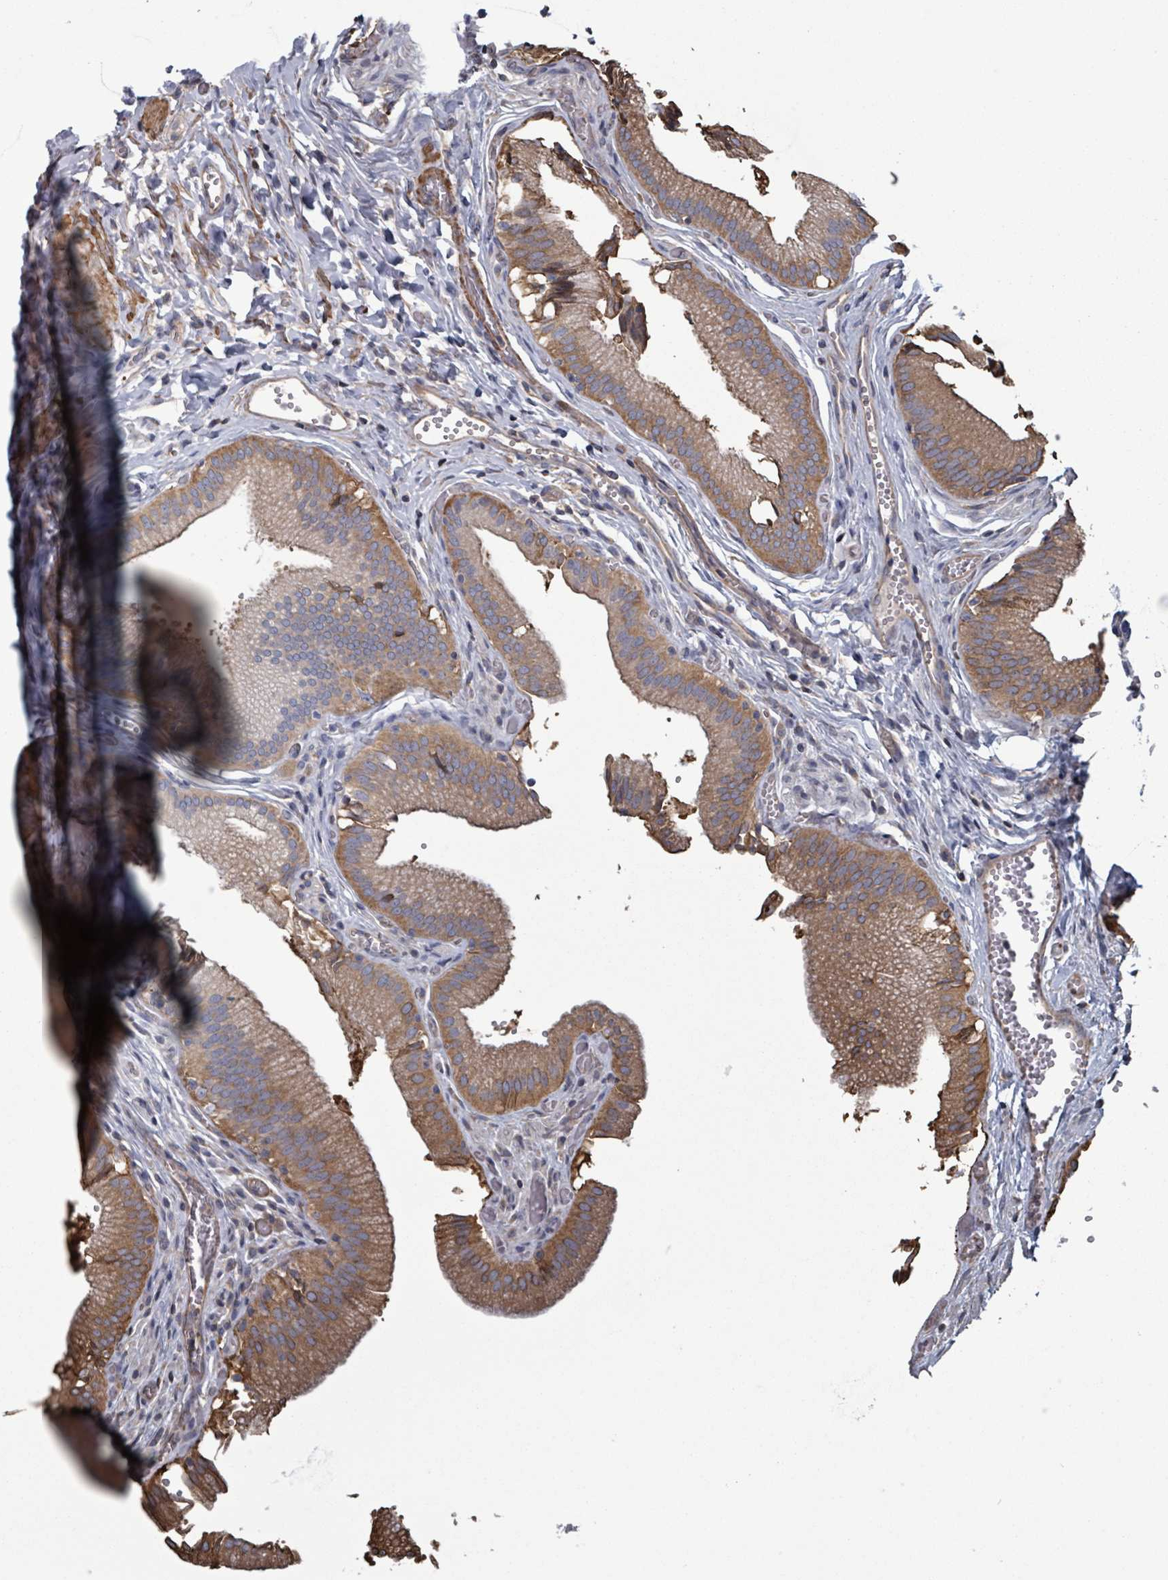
{"staining": {"intensity": "moderate", "quantity": ">75%", "location": "cytoplasmic/membranous"}, "tissue": "gallbladder", "cell_type": "Glandular cells", "image_type": "normal", "snomed": [{"axis": "morphology", "description": "Normal tissue, NOS"}, {"axis": "topography", "description": "Gallbladder"}, {"axis": "topography", "description": "Peripheral nerve tissue"}], "caption": "Human gallbladder stained with a brown dye shows moderate cytoplasmic/membranous positive expression in about >75% of glandular cells.", "gene": "ADCK1", "patient": {"sex": "male", "age": 17}}